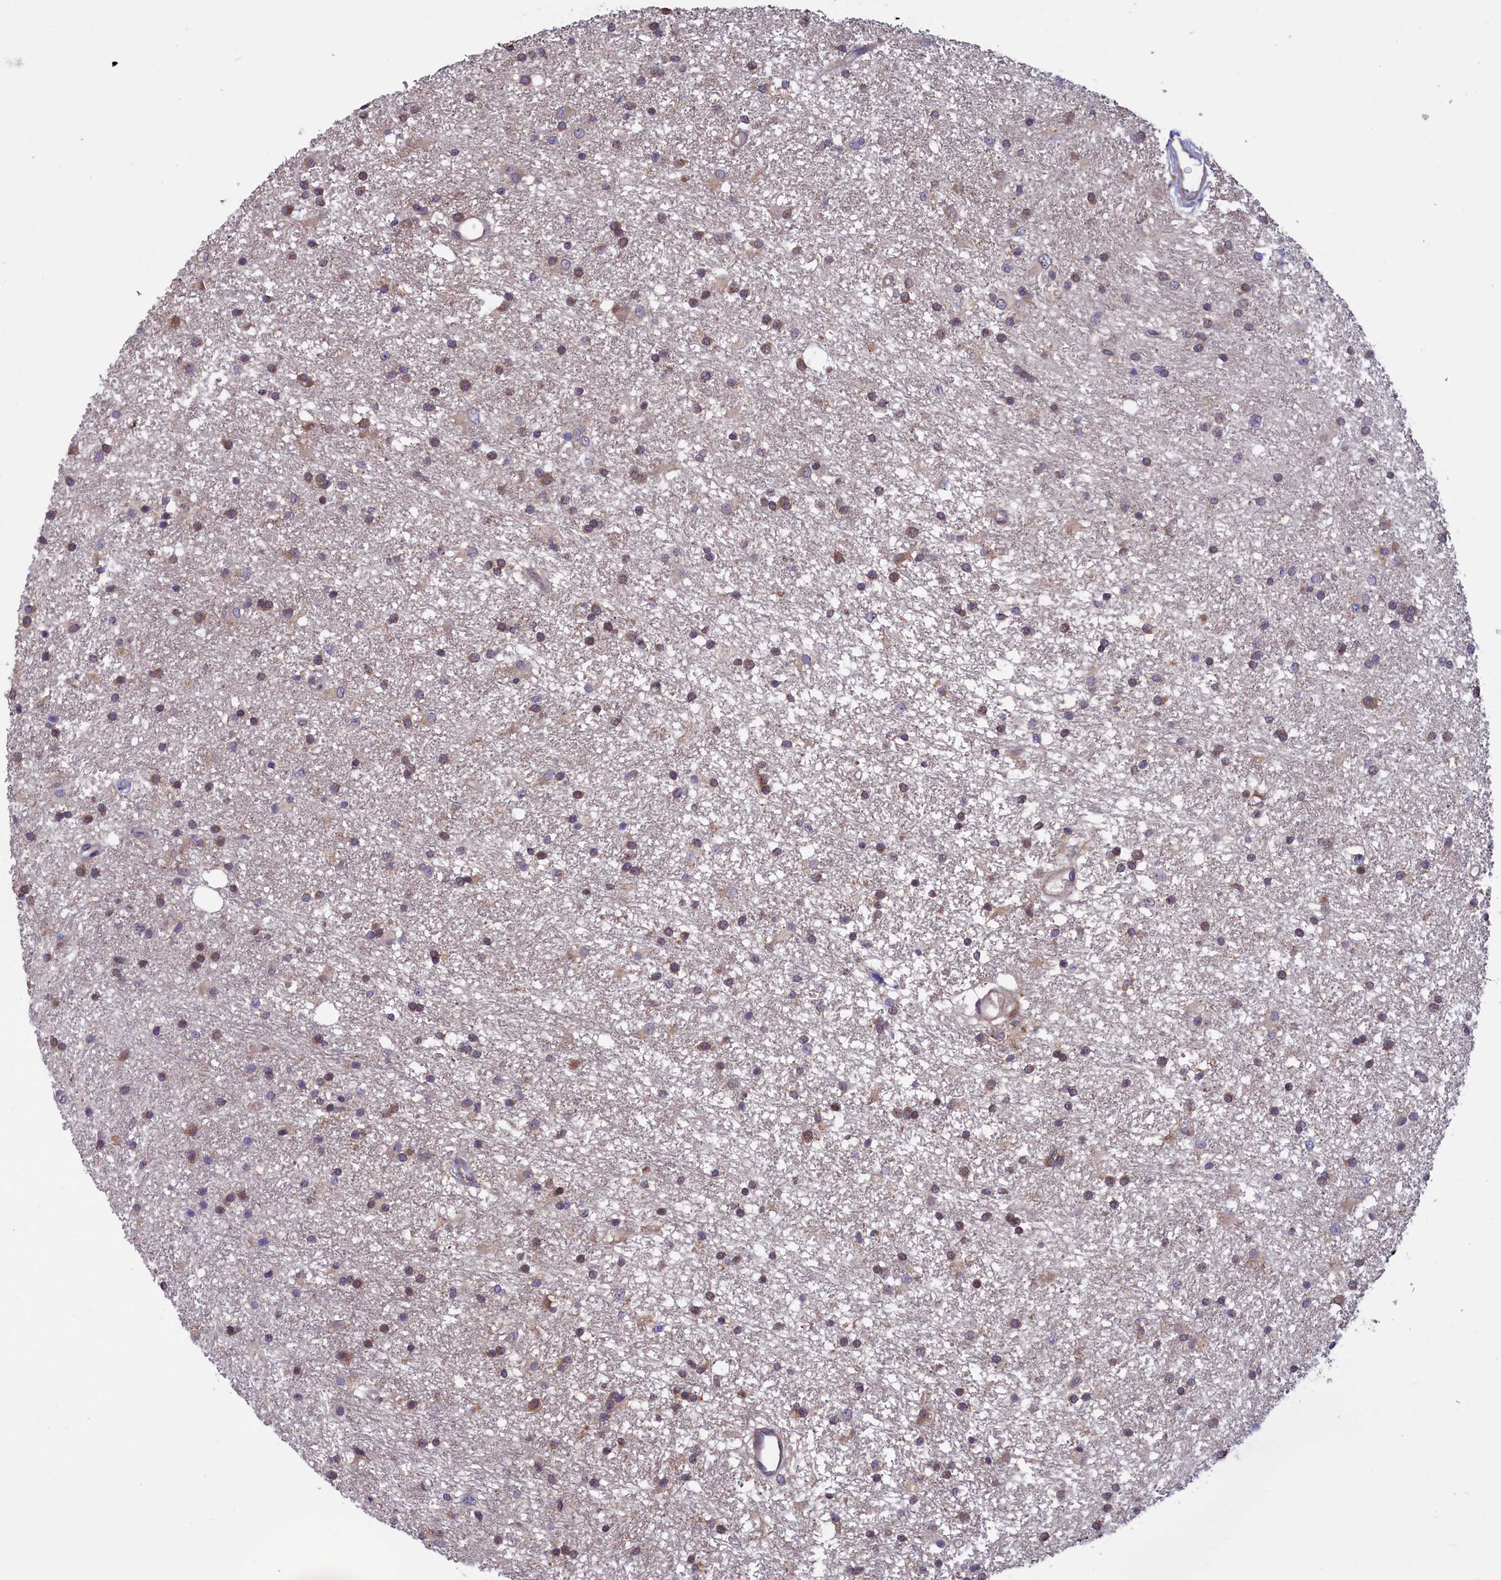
{"staining": {"intensity": "weak", "quantity": "25%-75%", "location": "cytoplasmic/membranous"}, "tissue": "glioma", "cell_type": "Tumor cells", "image_type": "cancer", "snomed": [{"axis": "morphology", "description": "Glioma, malignant, High grade"}, {"axis": "topography", "description": "Brain"}], "caption": "The histopathology image exhibits immunohistochemical staining of glioma. There is weak cytoplasmic/membranous positivity is seen in approximately 25%-75% of tumor cells.", "gene": "AMDHD2", "patient": {"sex": "male", "age": 77}}